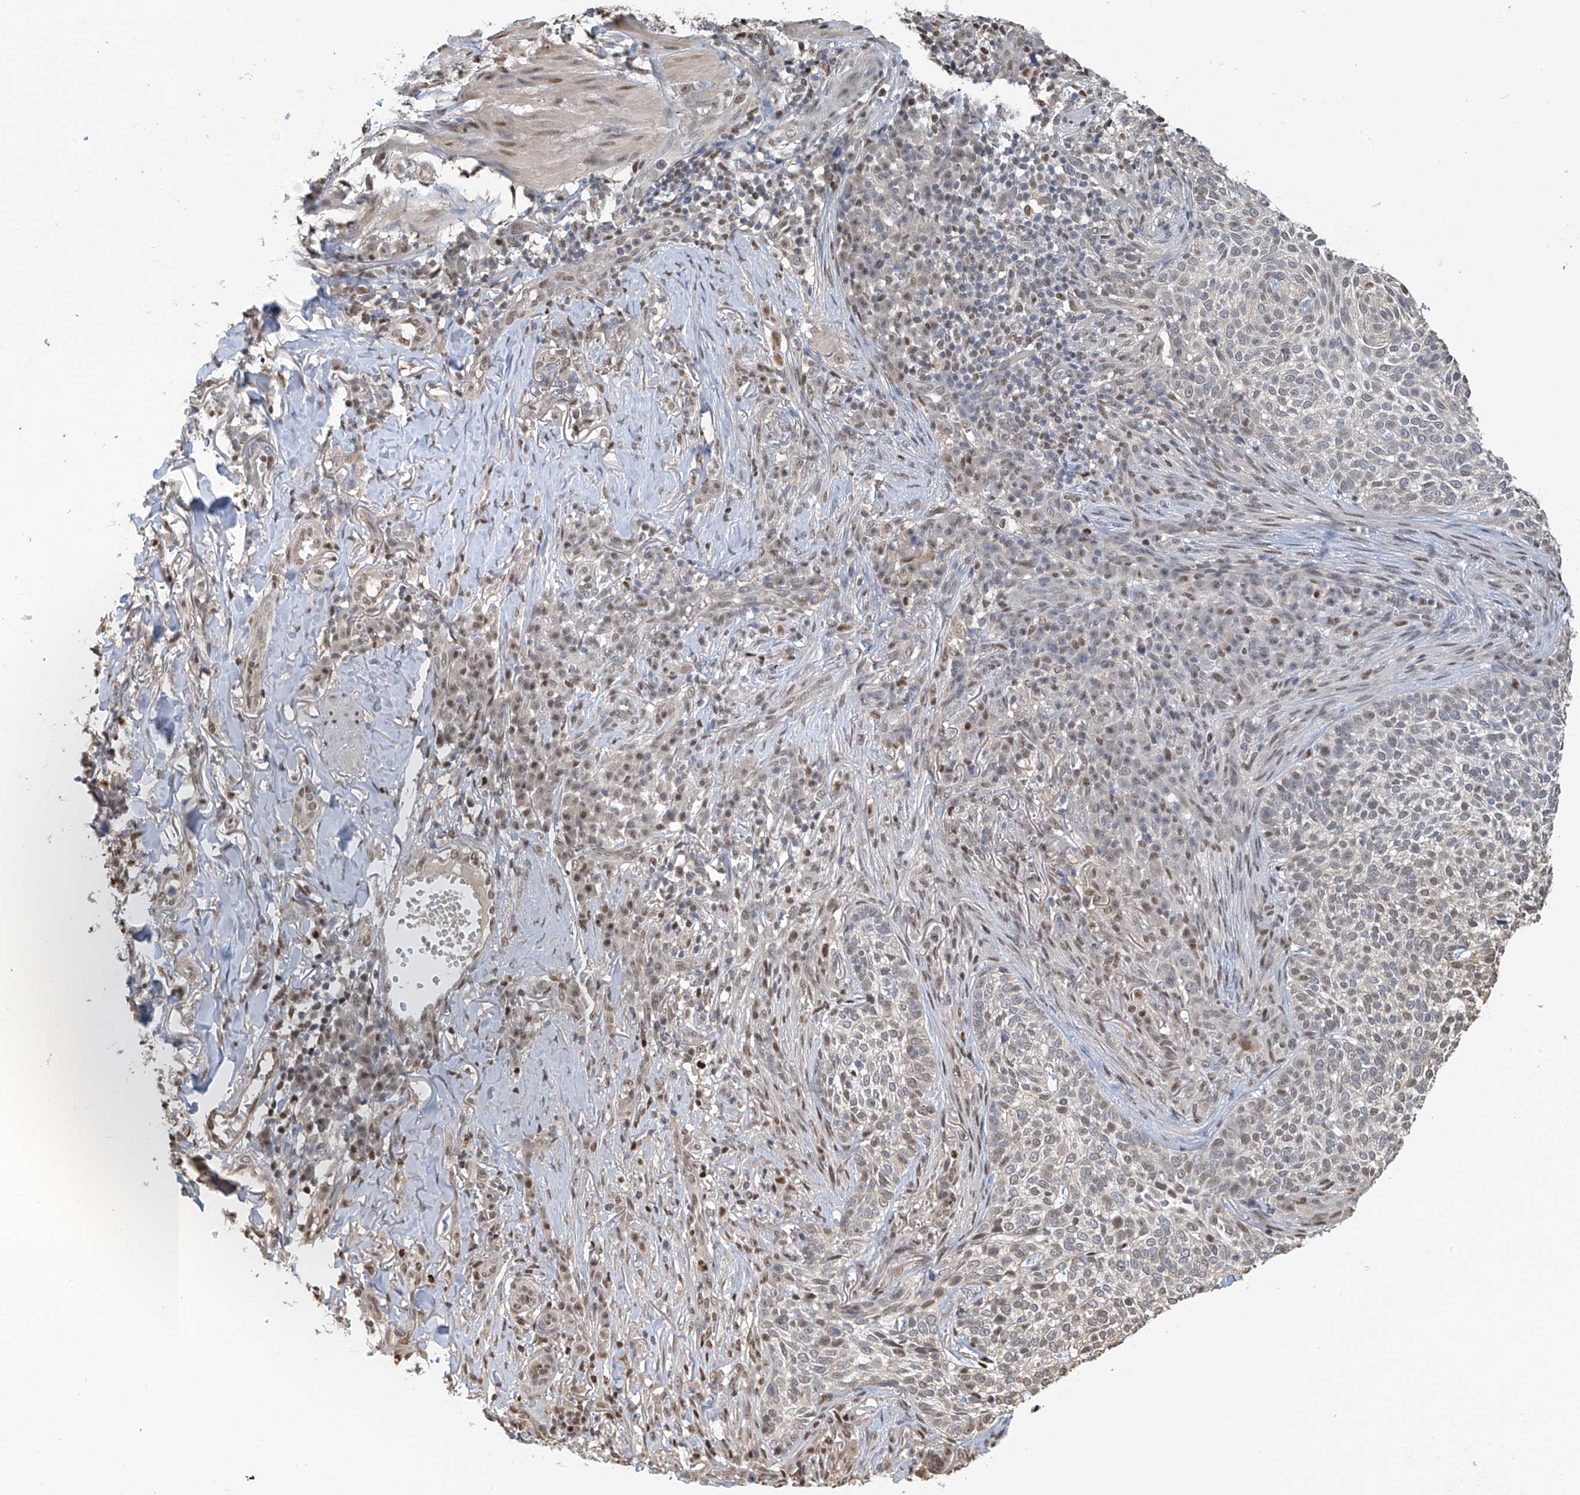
{"staining": {"intensity": "negative", "quantity": "none", "location": "none"}, "tissue": "skin cancer", "cell_type": "Tumor cells", "image_type": "cancer", "snomed": [{"axis": "morphology", "description": "Basal cell carcinoma"}, {"axis": "topography", "description": "Skin"}], "caption": "Skin basal cell carcinoma was stained to show a protein in brown. There is no significant staining in tumor cells. The staining is performed using DAB brown chromogen with nuclei counter-stained in using hematoxylin.", "gene": "PMM1", "patient": {"sex": "female", "age": 64}}